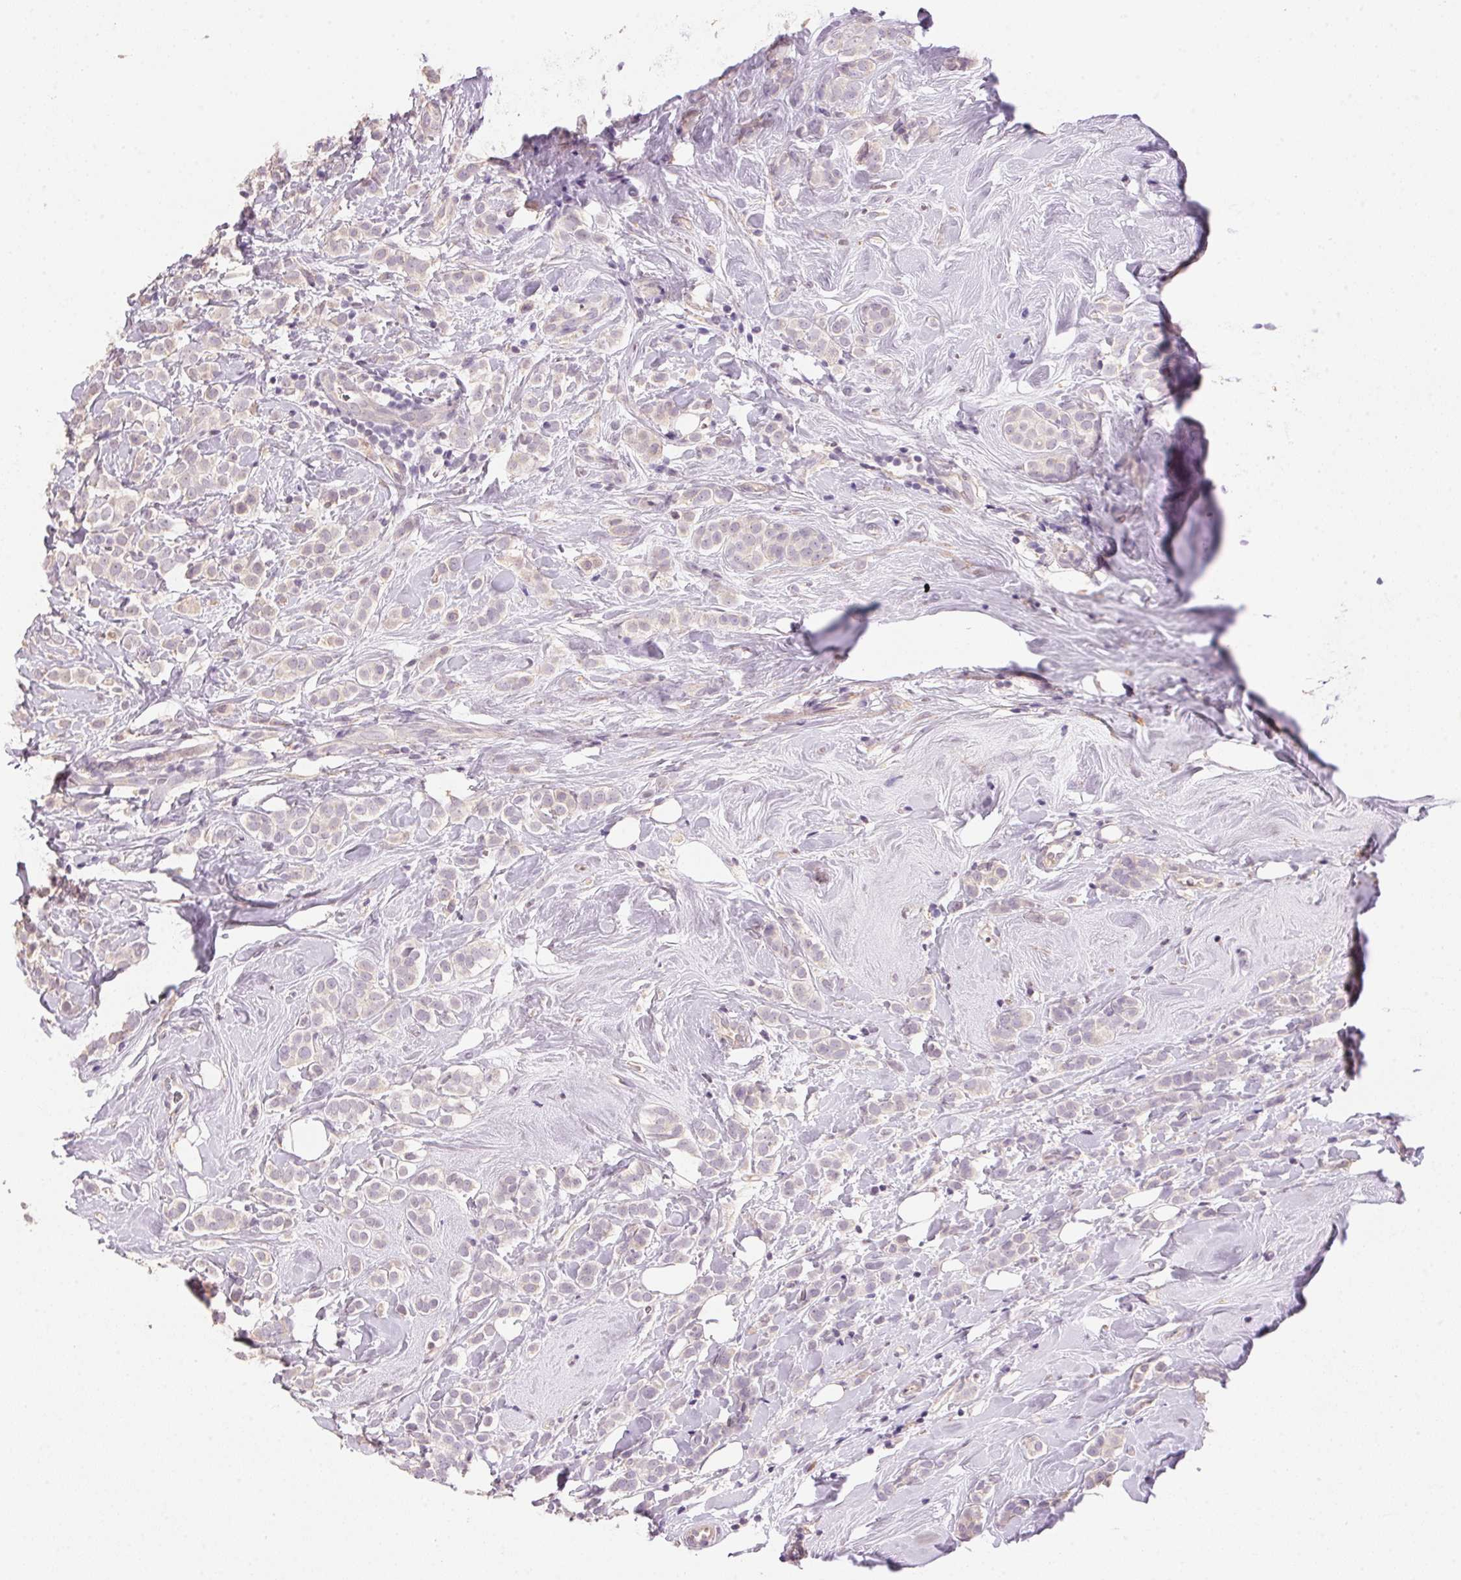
{"staining": {"intensity": "negative", "quantity": "none", "location": "none"}, "tissue": "breast cancer", "cell_type": "Tumor cells", "image_type": "cancer", "snomed": [{"axis": "morphology", "description": "Lobular carcinoma"}, {"axis": "topography", "description": "Breast"}], "caption": "Breast cancer (lobular carcinoma) was stained to show a protein in brown. There is no significant staining in tumor cells.", "gene": "LYZL6", "patient": {"sex": "female", "age": 49}}